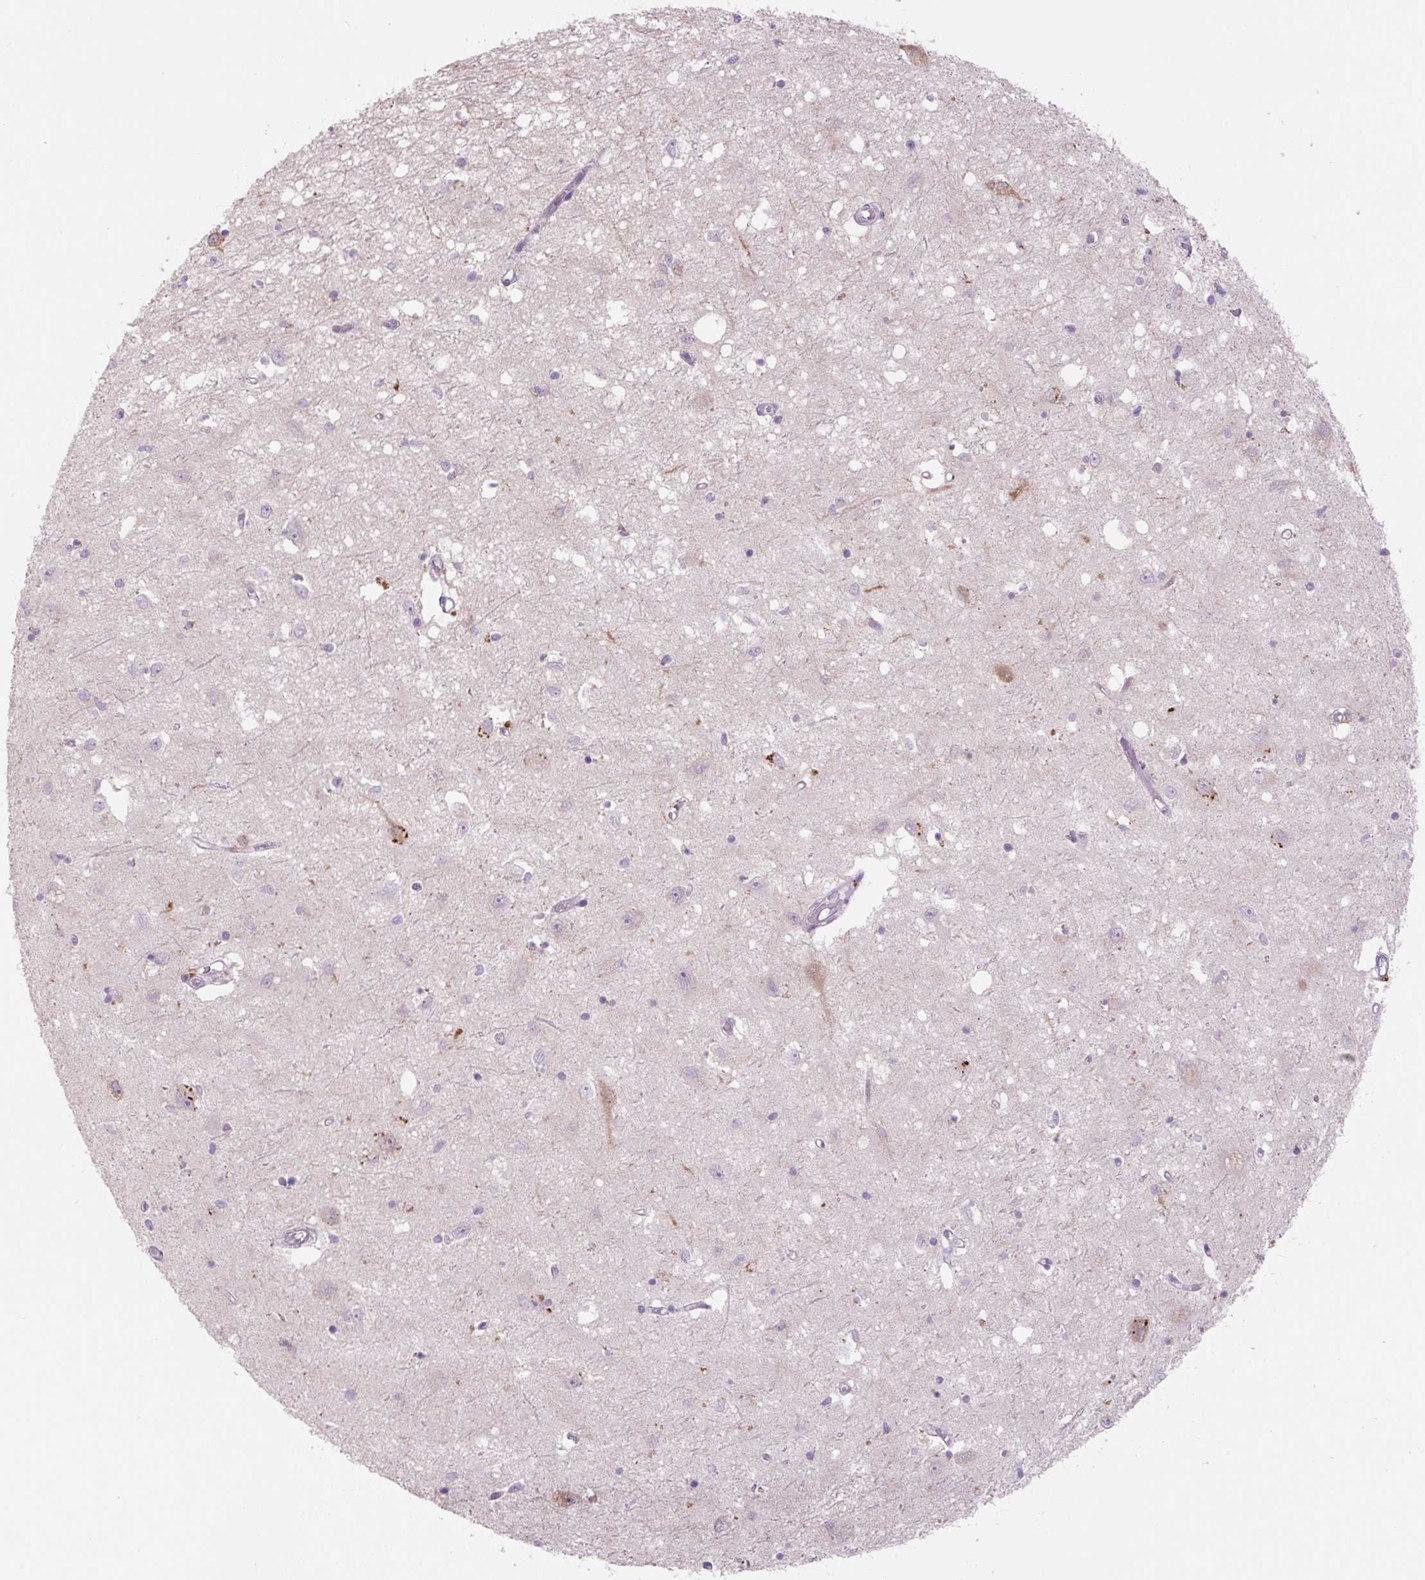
{"staining": {"intensity": "negative", "quantity": "none", "location": "none"}, "tissue": "caudate", "cell_type": "Glial cells", "image_type": "normal", "snomed": [{"axis": "morphology", "description": "Normal tissue, NOS"}, {"axis": "topography", "description": "Lateral ventricle wall"}], "caption": "IHC of normal human caudate demonstrates no staining in glial cells.", "gene": "TMEM100", "patient": {"sex": "male", "age": 70}}